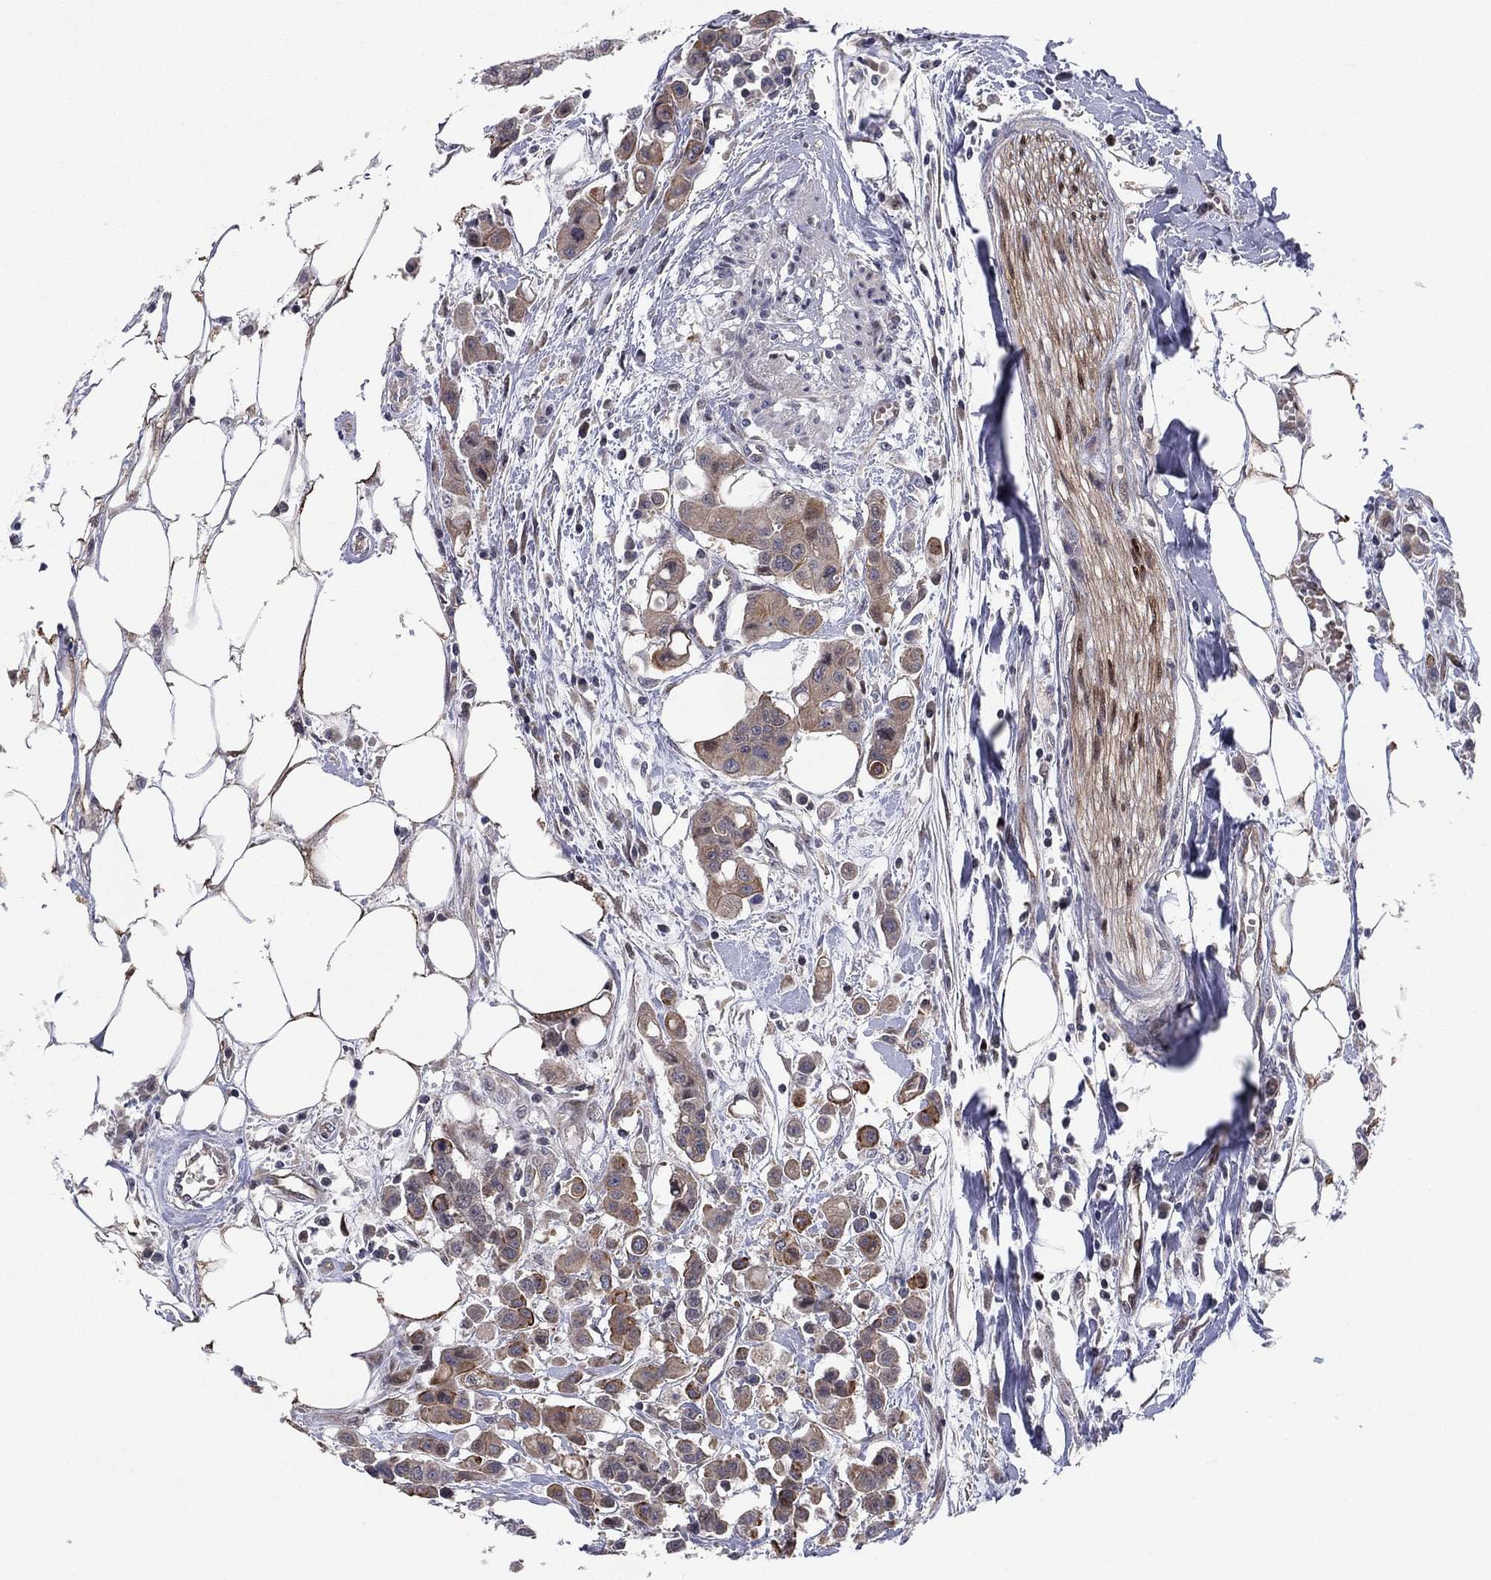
{"staining": {"intensity": "moderate", "quantity": "25%-75%", "location": "cytoplasmic/membranous"}, "tissue": "carcinoid", "cell_type": "Tumor cells", "image_type": "cancer", "snomed": [{"axis": "morphology", "description": "Carcinoid, malignant, NOS"}, {"axis": "topography", "description": "Colon"}], "caption": "Protein staining exhibits moderate cytoplasmic/membranous staining in about 25%-75% of tumor cells in malignant carcinoid.", "gene": "BCL11A", "patient": {"sex": "male", "age": 81}}